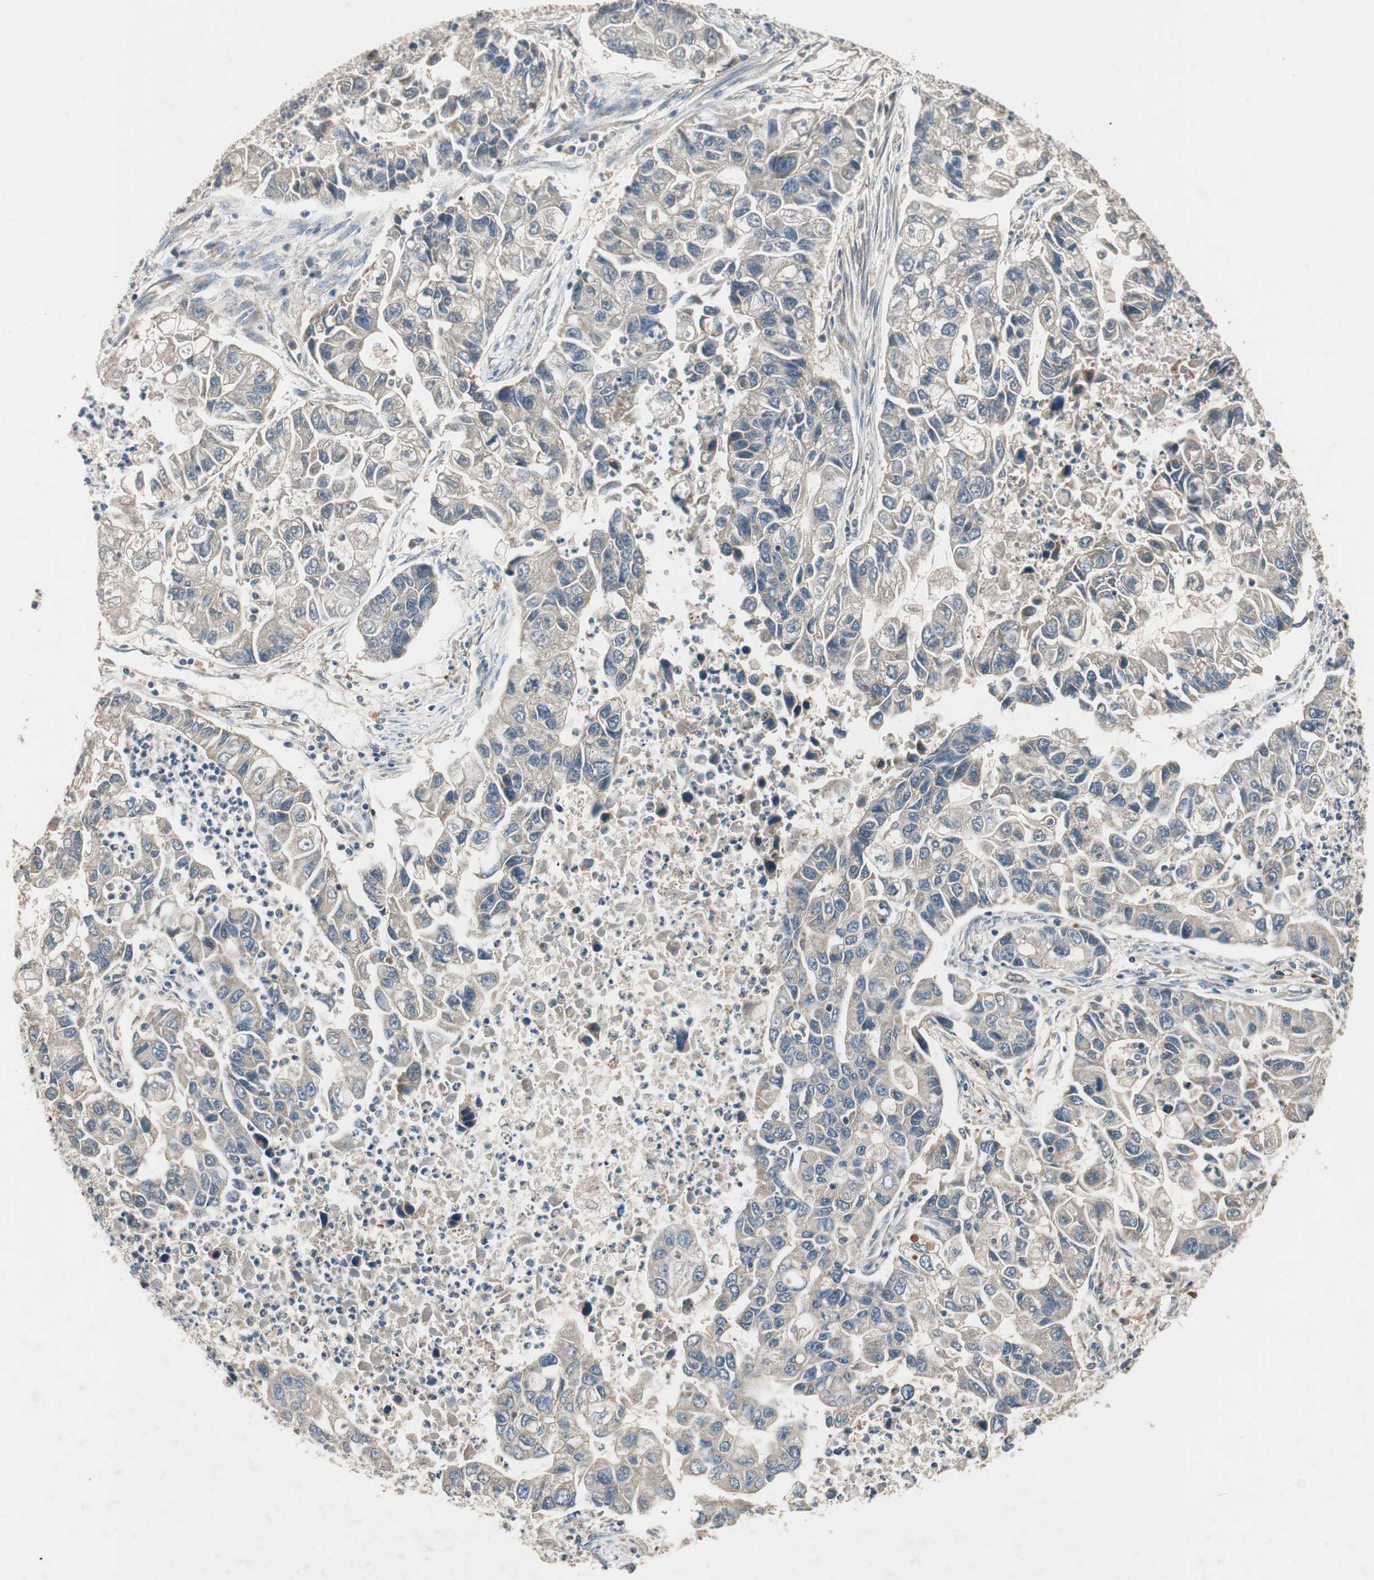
{"staining": {"intensity": "weak", "quantity": ">75%", "location": "cytoplasmic/membranous"}, "tissue": "lung cancer", "cell_type": "Tumor cells", "image_type": "cancer", "snomed": [{"axis": "morphology", "description": "Adenocarcinoma, NOS"}, {"axis": "topography", "description": "Lung"}], "caption": "The image exhibits staining of lung cancer, revealing weak cytoplasmic/membranous protein expression (brown color) within tumor cells. (DAB IHC with brightfield microscopy, high magnification).", "gene": "HPN", "patient": {"sex": "female", "age": 51}}